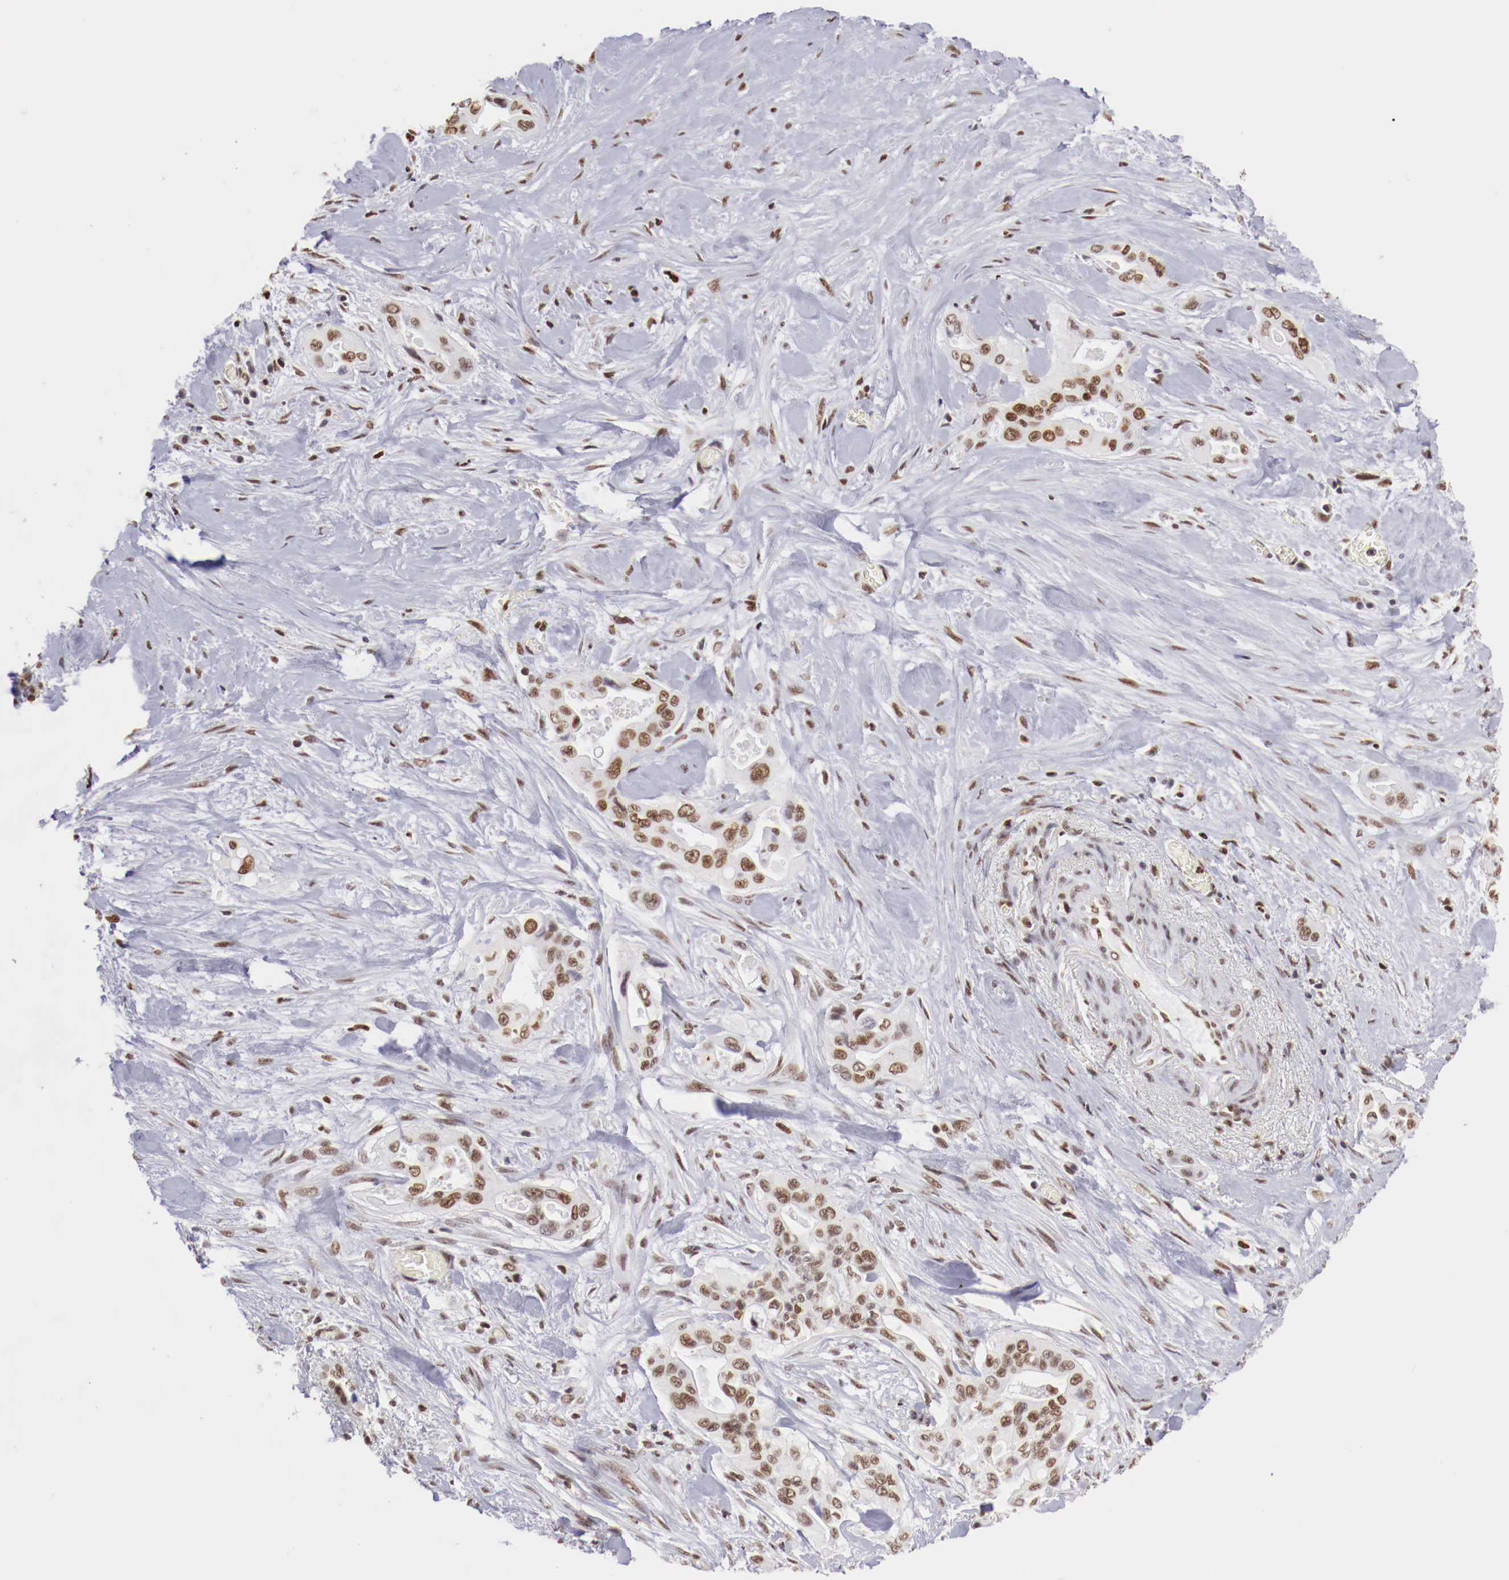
{"staining": {"intensity": "moderate", "quantity": ">75%", "location": "nuclear"}, "tissue": "pancreatic cancer", "cell_type": "Tumor cells", "image_type": "cancer", "snomed": [{"axis": "morphology", "description": "Adenocarcinoma, NOS"}, {"axis": "topography", "description": "Pancreas"}], "caption": "Tumor cells show medium levels of moderate nuclear positivity in approximately >75% of cells in adenocarcinoma (pancreatic).", "gene": "MAX", "patient": {"sex": "male", "age": 77}}